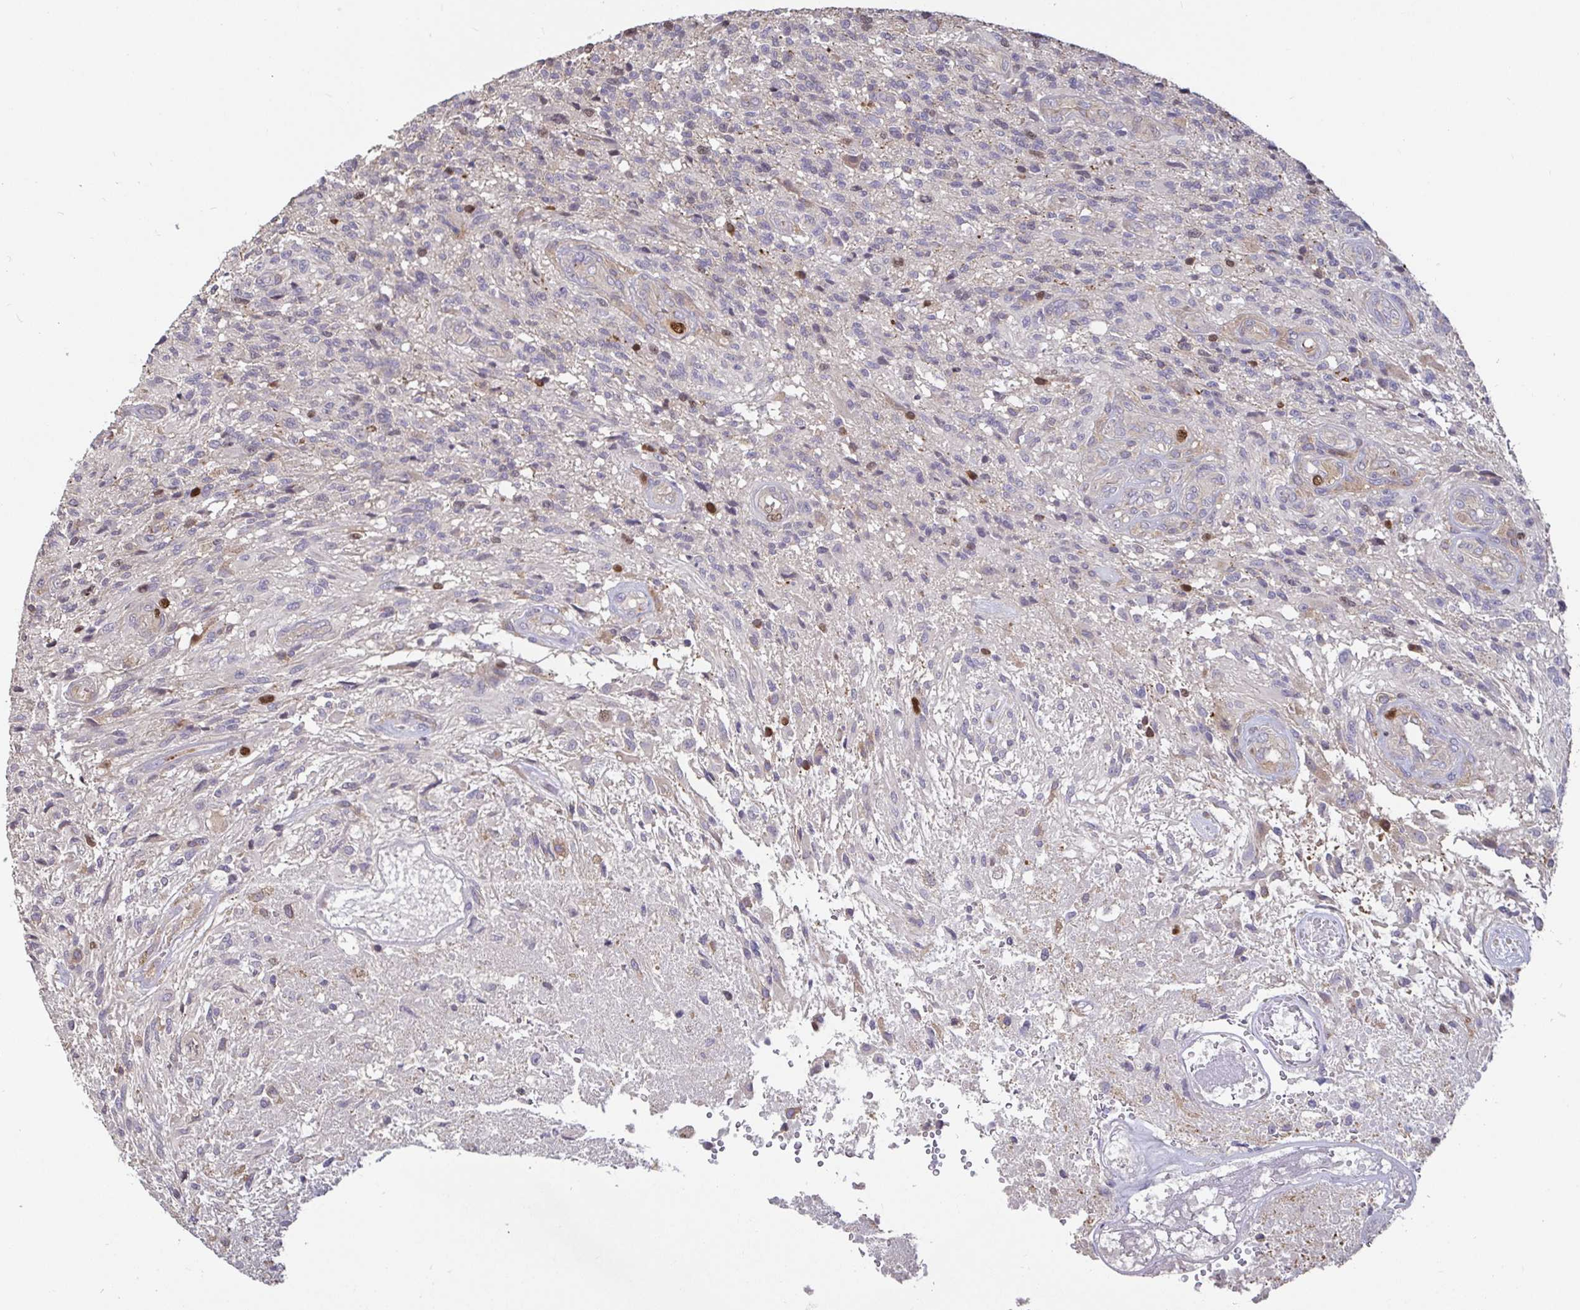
{"staining": {"intensity": "moderate", "quantity": "<25%", "location": "nuclear"}, "tissue": "glioma", "cell_type": "Tumor cells", "image_type": "cancer", "snomed": [{"axis": "morphology", "description": "Glioma, malignant, High grade"}, {"axis": "topography", "description": "Brain"}], "caption": "An IHC photomicrograph of neoplastic tissue is shown. Protein staining in brown shows moderate nuclear positivity in malignant glioma (high-grade) within tumor cells.", "gene": "ANLN", "patient": {"sex": "male", "age": 56}}